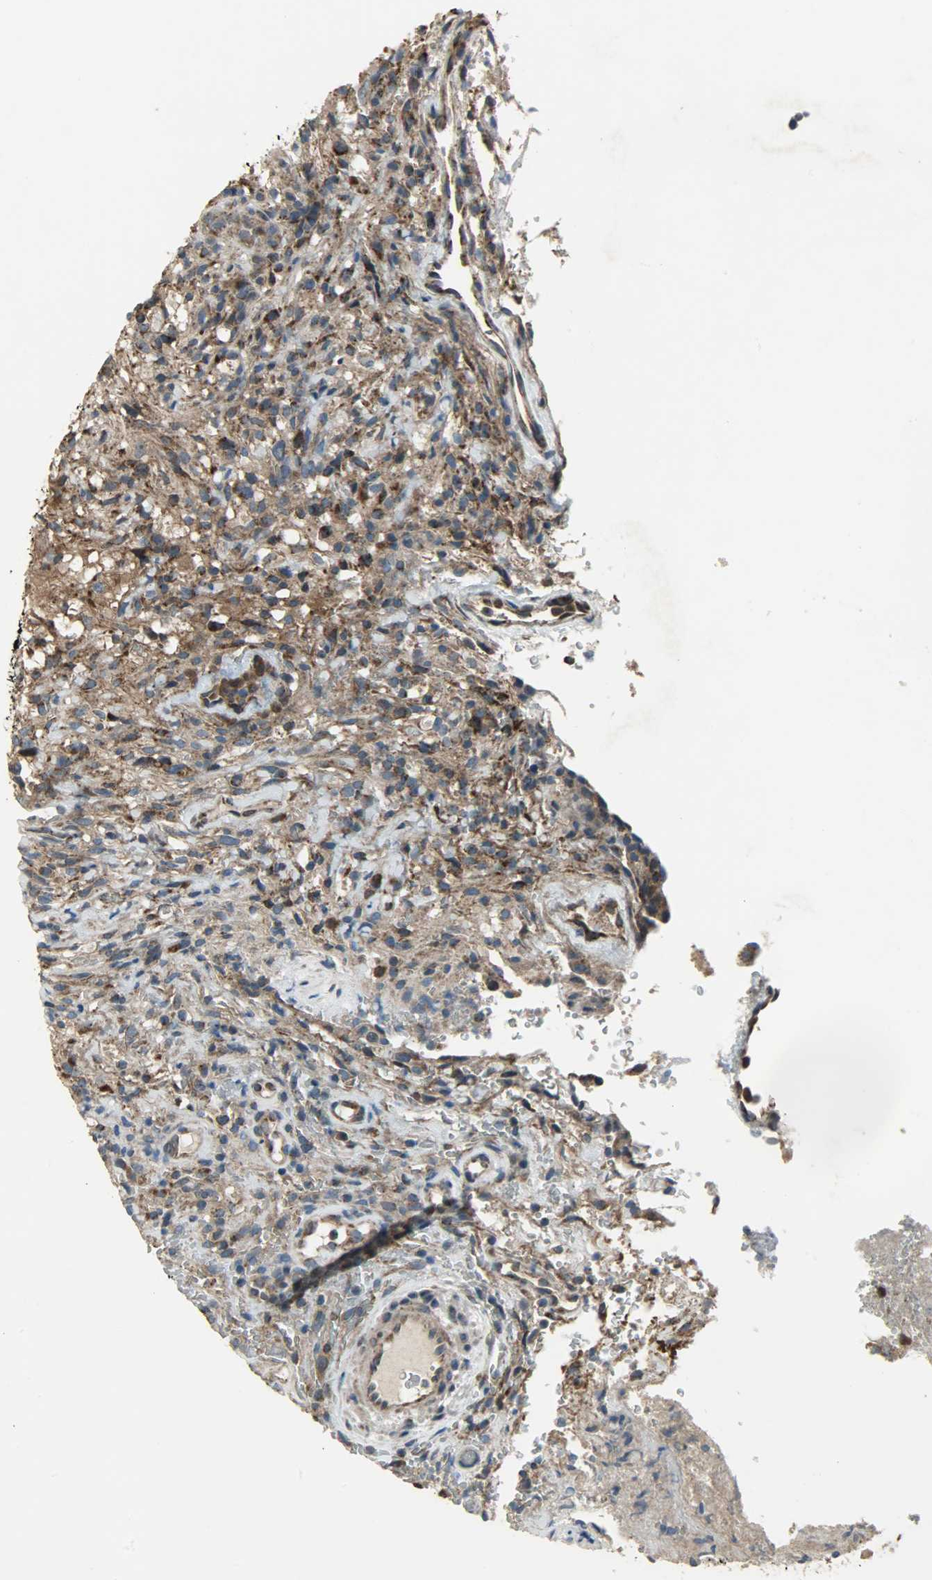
{"staining": {"intensity": "strong", "quantity": ">75%", "location": "cytoplasmic/membranous"}, "tissue": "glioma", "cell_type": "Tumor cells", "image_type": "cancer", "snomed": [{"axis": "morphology", "description": "Normal tissue, NOS"}, {"axis": "morphology", "description": "Glioma, malignant, High grade"}, {"axis": "topography", "description": "Cerebral cortex"}], "caption": "Immunohistochemistry image of human glioma stained for a protein (brown), which displays high levels of strong cytoplasmic/membranous staining in about >75% of tumor cells.", "gene": "AMT", "patient": {"sex": "male", "age": 75}}